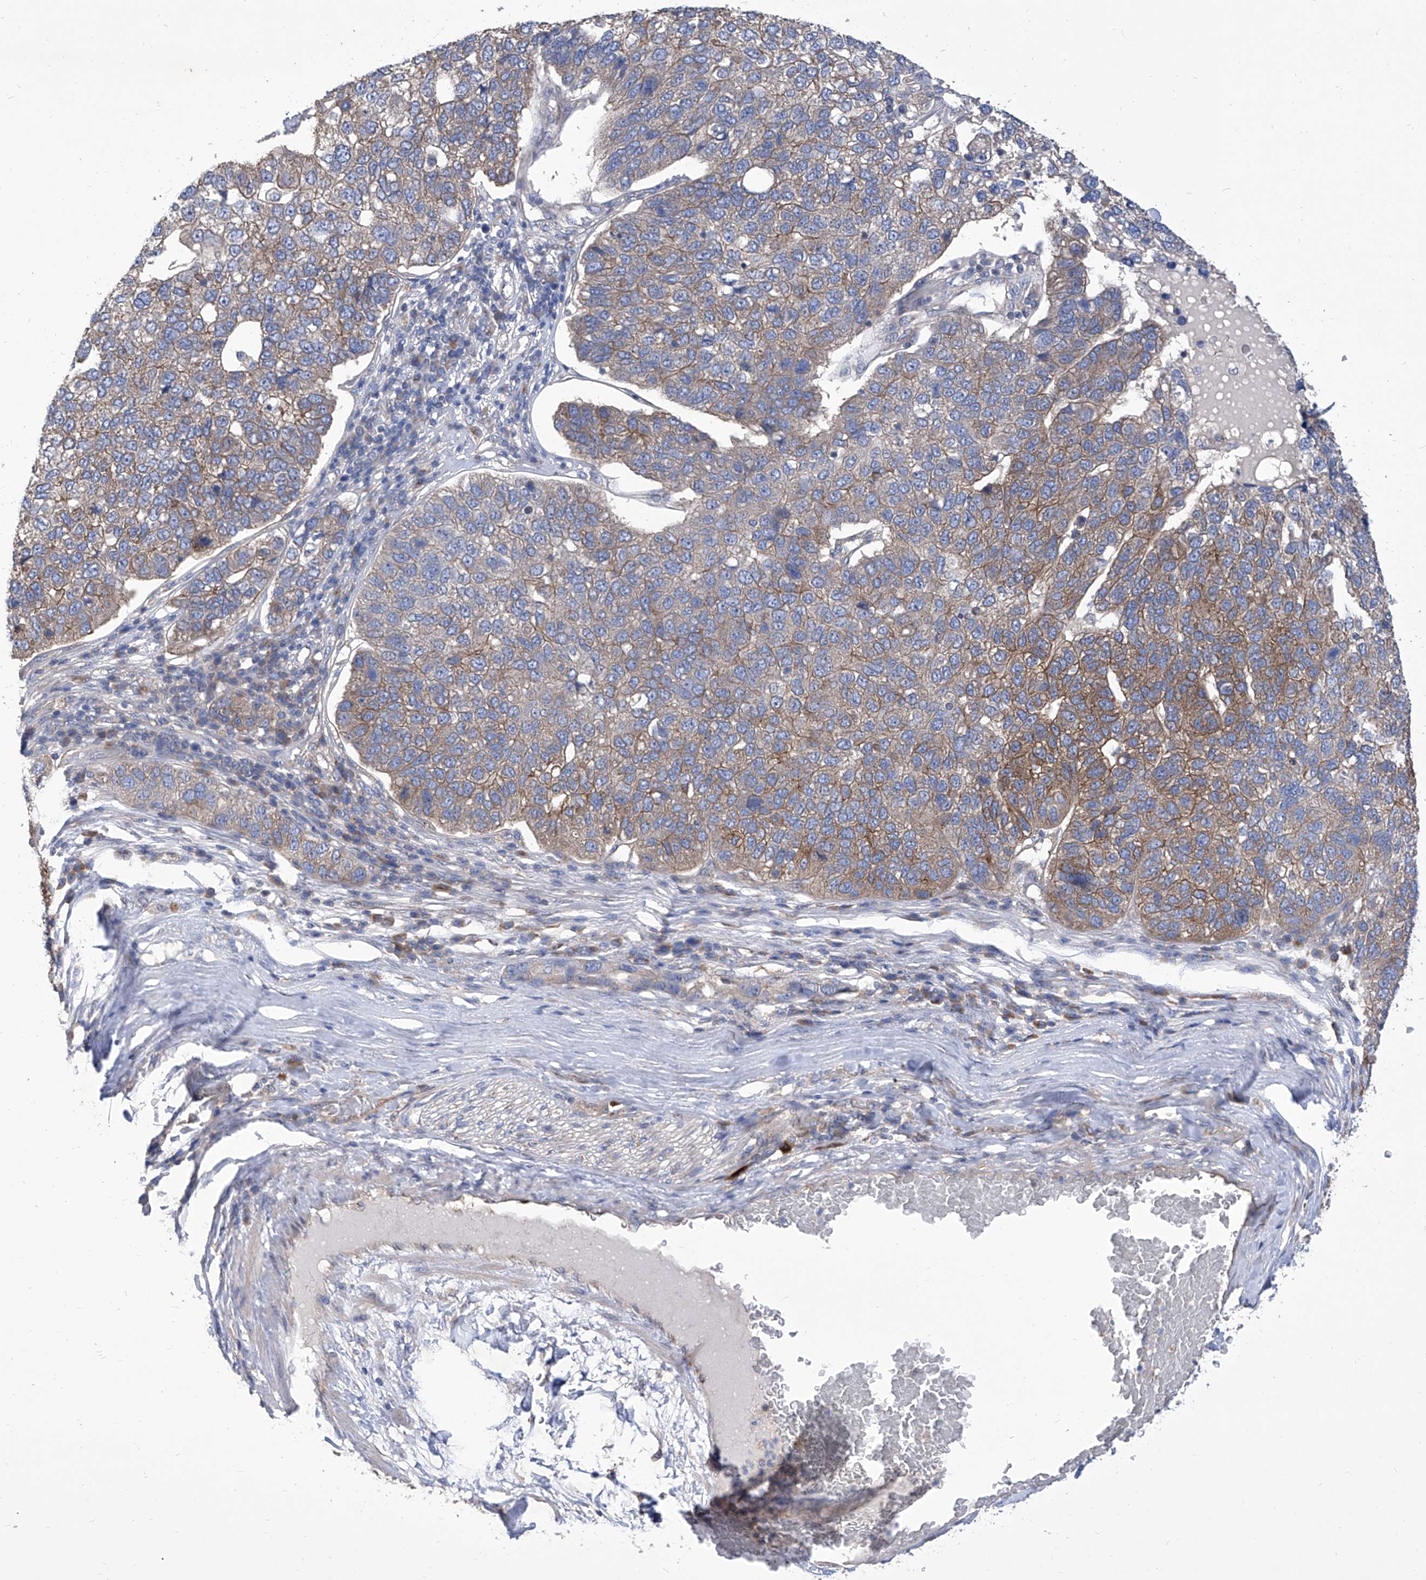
{"staining": {"intensity": "moderate", "quantity": "<25%", "location": "cytoplasmic/membranous"}, "tissue": "pancreatic cancer", "cell_type": "Tumor cells", "image_type": "cancer", "snomed": [{"axis": "morphology", "description": "Adenocarcinoma, NOS"}, {"axis": "topography", "description": "Pancreas"}], "caption": "A micrograph of human pancreatic cancer (adenocarcinoma) stained for a protein demonstrates moderate cytoplasmic/membranous brown staining in tumor cells.", "gene": "TJAP1", "patient": {"sex": "female", "age": 61}}